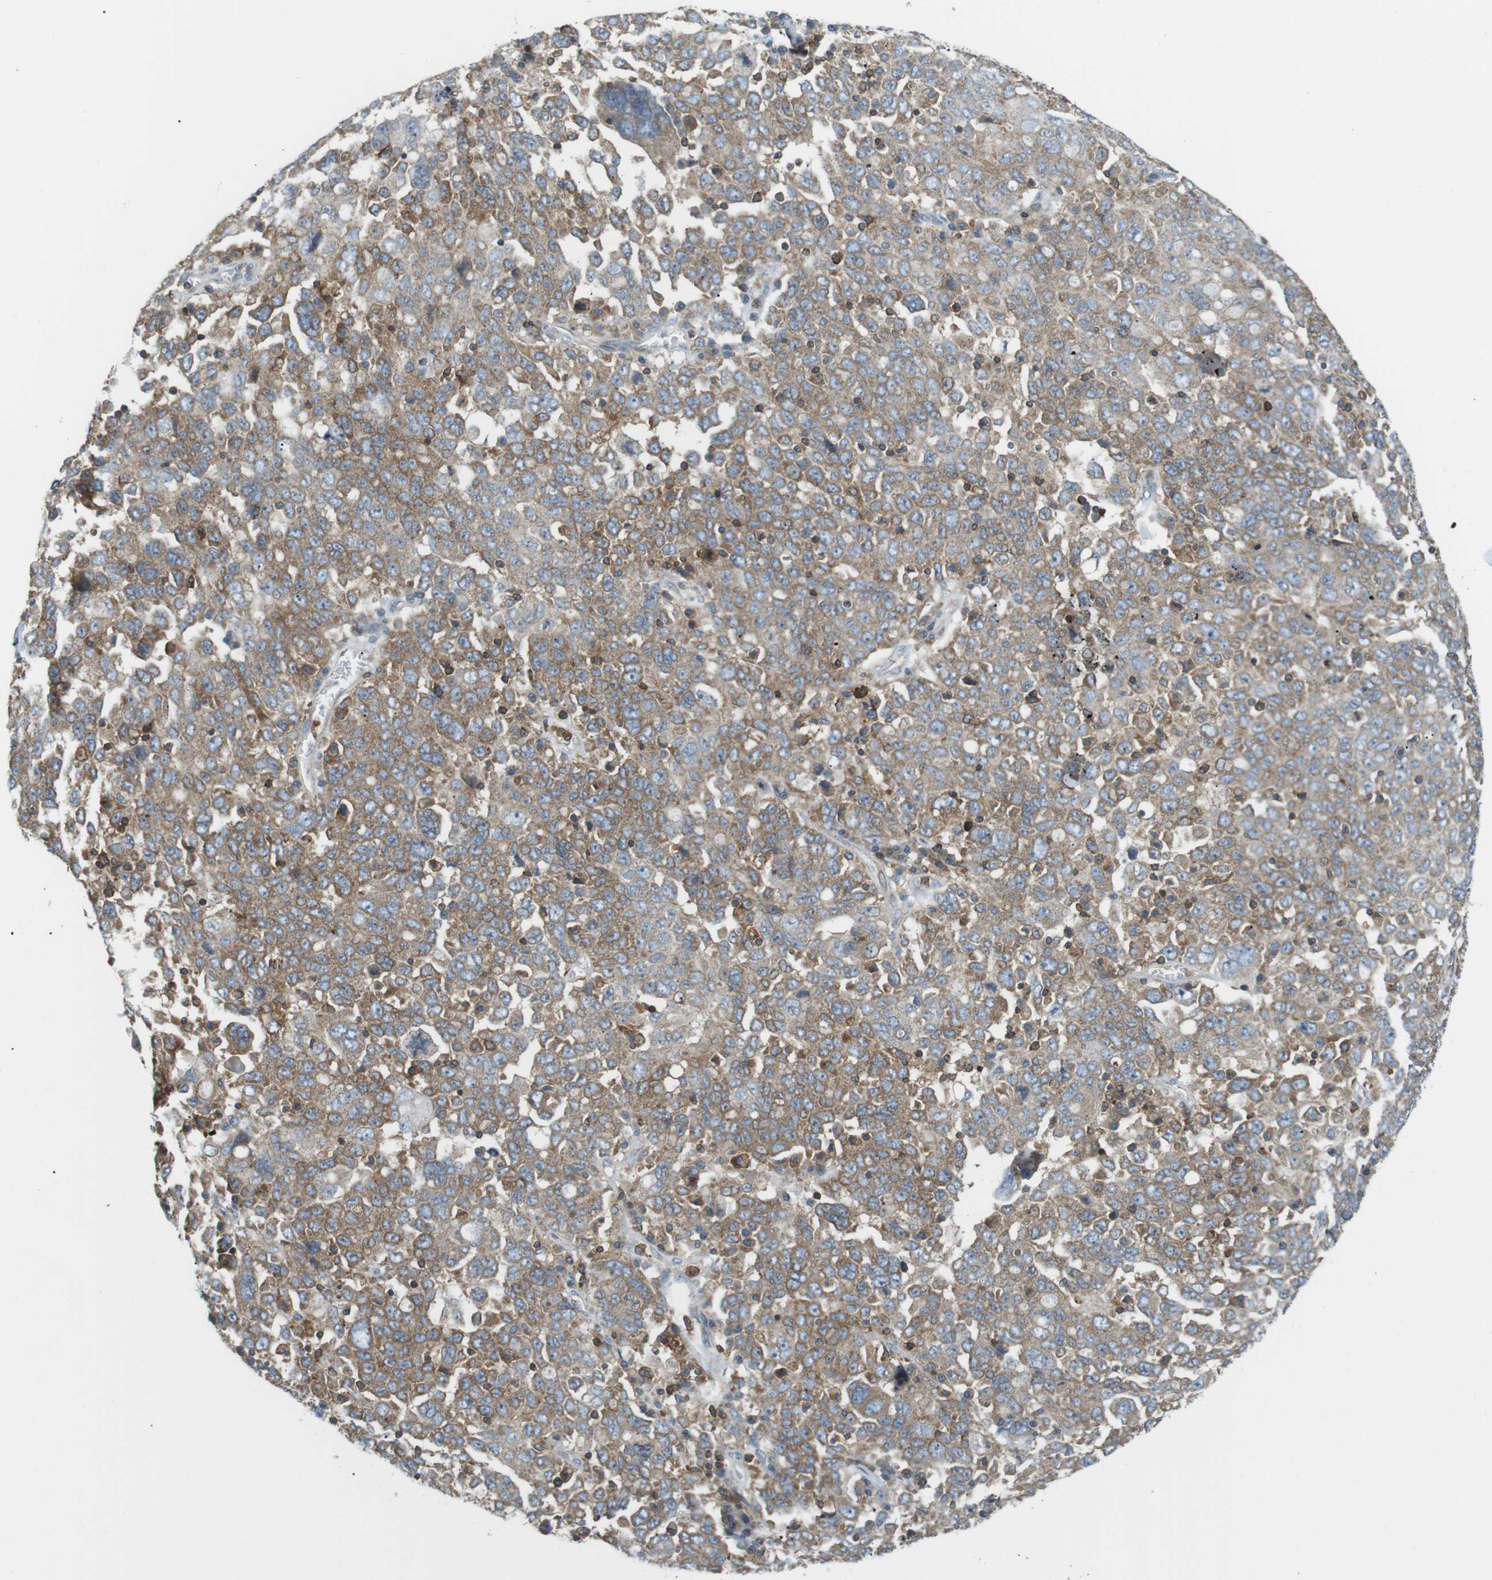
{"staining": {"intensity": "weak", "quantity": ">75%", "location": "cytoplasmic/membranous"}, "tissue": "ovarian cancer", "cell_type": "Tumor cells", "image_type": "cancer", "snomed": [{"axis": "morphology", "description": "Carcinoma, endometroid"}, {"axis": "topography", "description": "Ovary"}], "caption": "Protein analysis of ovarian cancer (endometroid carcinoma) tissue demonstrates weak cytoplasmic/membranous staining in about >75% of tumor cells. (brown staining indicates protein expression, while blue staining denotes nuclei).", "gene": "FLII", "patient": {"sex": "female", "age": 62}}